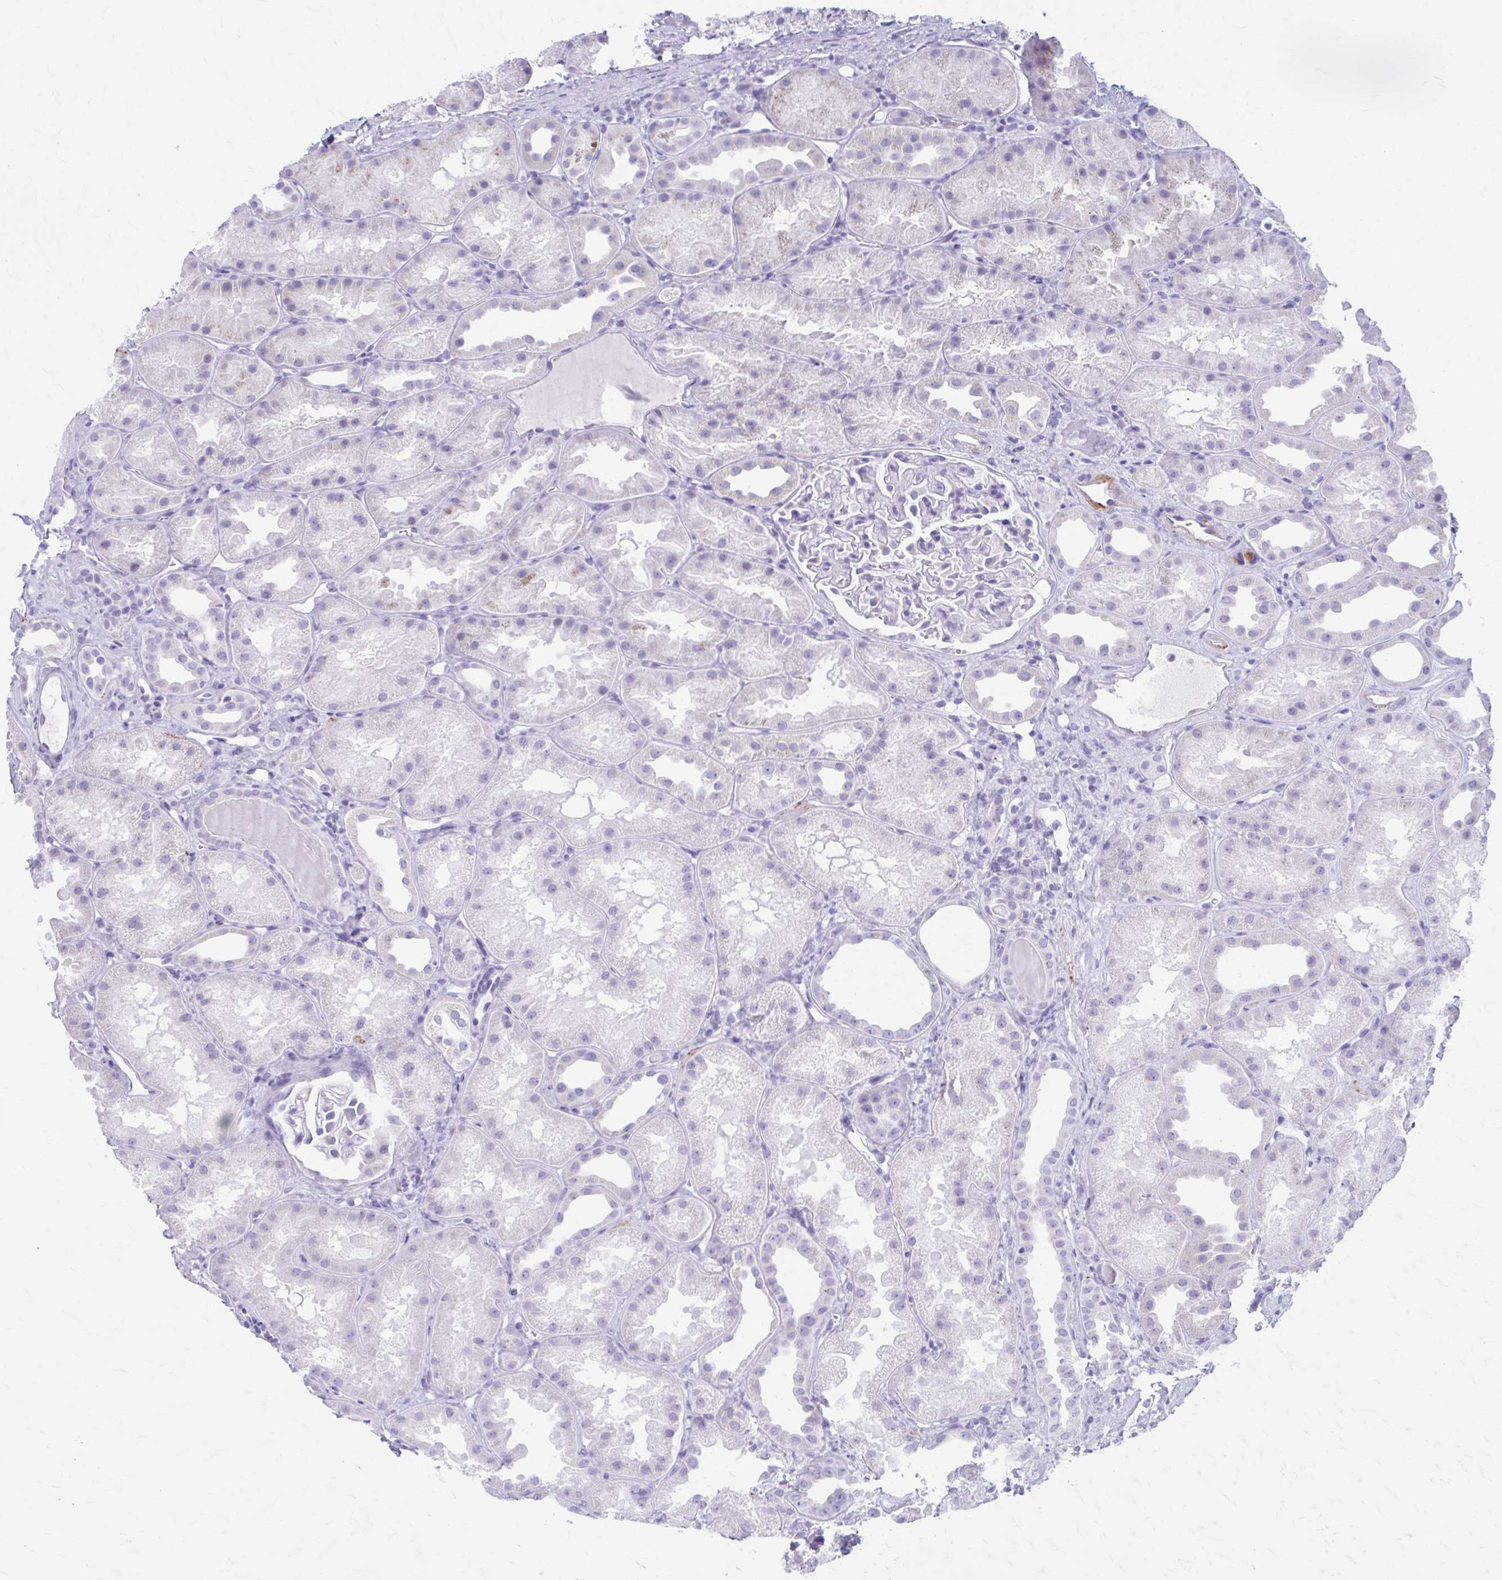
{"staining": {"intensity": "negative", "quantity": "none", "location": "none"}, "tissue": "kidney", "cell_type": "Cells in glomeruli", "image_type": "normal", "snomed": [{"axis": "morphology", "description": "Normal tissue, NOS"}, {"axis": "topography", "description": "Kidney"}], "caption": "The image demonstrates no significant expression in cells in glomeruli of kidney. (Stains: DAB IHC with hematoxylin counter stain, Microscopy: brightfield microscopy at high magnification).", "gene": "KCNE2", "patient": {"sex": "male", "age": 61}}